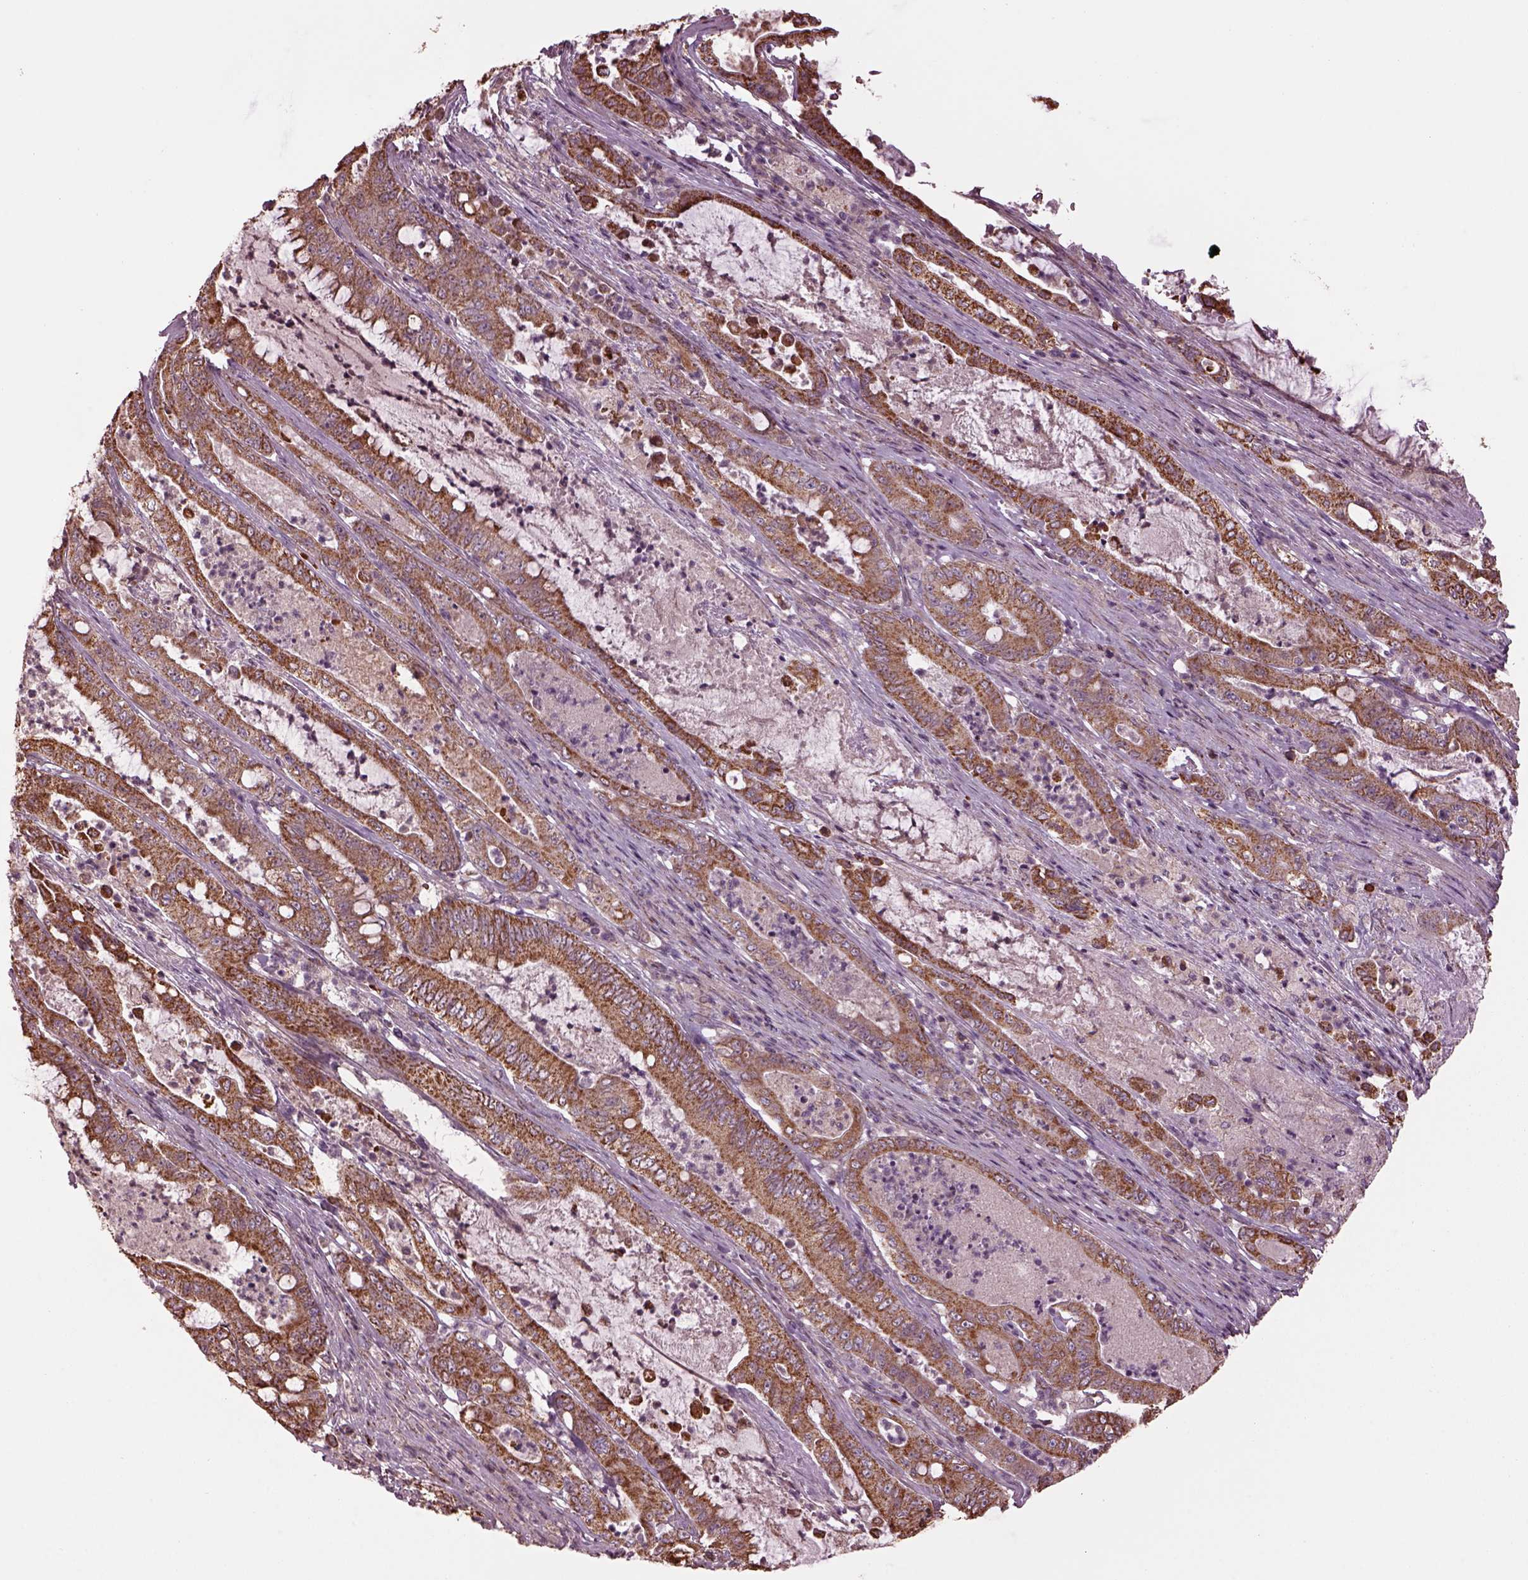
{"staining": {"intensity": "moderate", "quantity": "25%-75%", "location": "cytoplasmic/membranous"}, "tissue": "pancreatic cancer", "cell_type": "Tumor cells", "image_type": "cancer", "snomed": [{"axis": "morphology", "description": "Adenocarcinoma, NOS"}, {"axis": "topography", "description": "Pancreas"}], "caption": "Adenocarcinoma (pancreatic) stained for a protein shows moderate cytoplasmic/membranous positivity in tumor cells.", "gene": "TMEM254", "patient": {"sex": "male", "age": 71}}